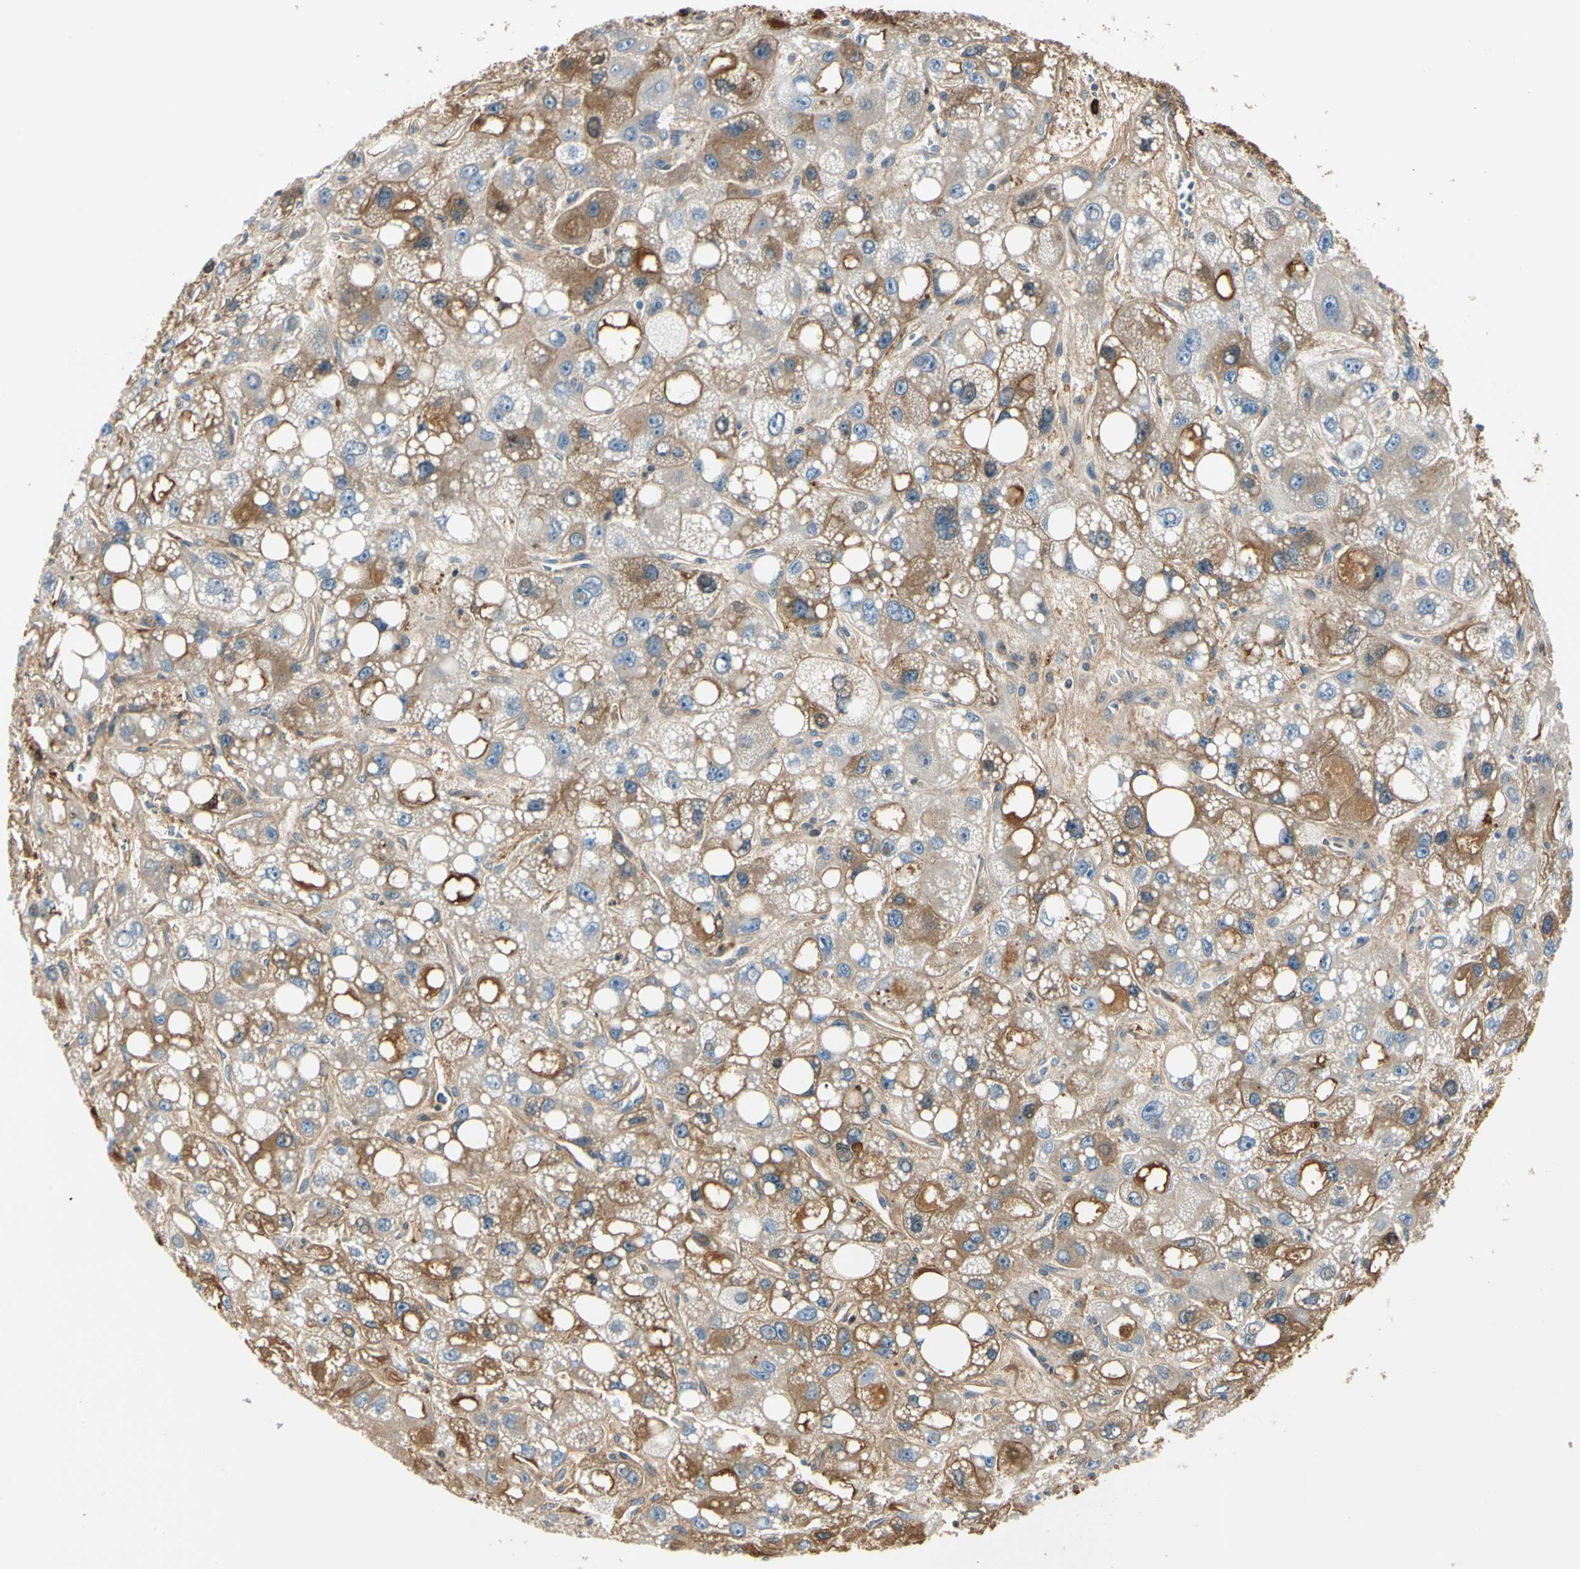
{"staining": {"intensity": "moderate", "quantity": ">75%", "location": "cytoplasmic/membranous"}, "tissue": "liver cancer", "cell_type": "Tumor cells", "image_type": "cancer", "snomed": [{"axis": "morphology", "description": "Carcinoma, Hepatocellular, NOS"}, {"axis": "topography", "description": "Liver"}], "caption": "Protein positivity by IHC reveals moderate cytoplasmic/membranous positivity in approximately >75% of tumor cells in liver cancer. (DAB = brown stain, brightfield microscopy at high magnification).", "gene": "LAMB3", "patient": {"sex": "male", "age": 55}}